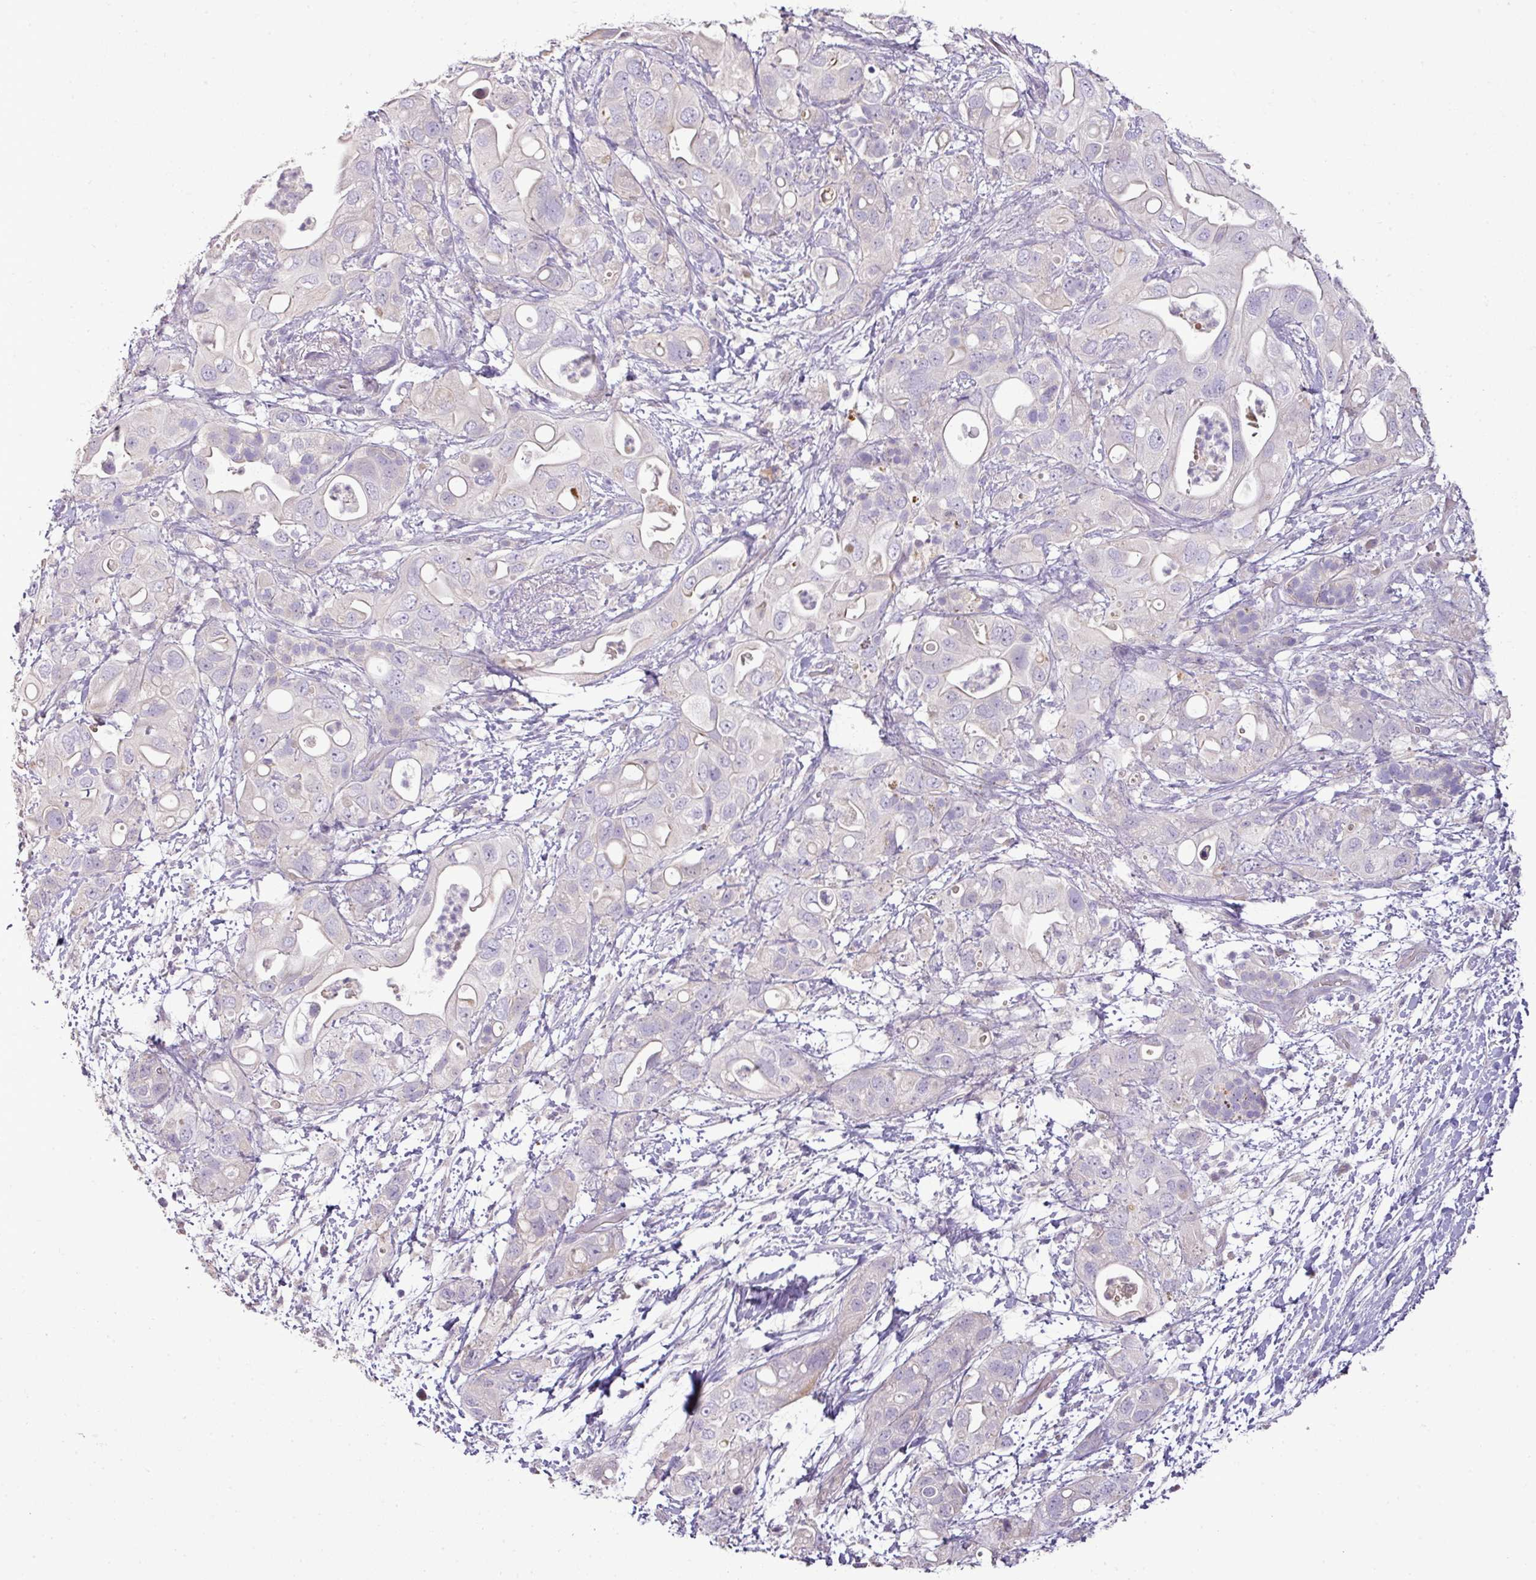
{"staining": {"intensity": "negative", "quantity": "none", "location": "none"}, "tissue": "pancreatic cancer", "cell_type": "Tumor cells", "image_type": "cancer", "snomed": [{"axis": "morphology", "description": "Adenocarcinoma, NOS"}, {"axis": "topography", "description": "Pancreas"}], "caption": "Photomicrograph shows no significant protein staining in tumor cells of adenocarcinoma (pancreatic).", "gene": "BRINP2", "patient": {"sex": "female", "age": 72}}